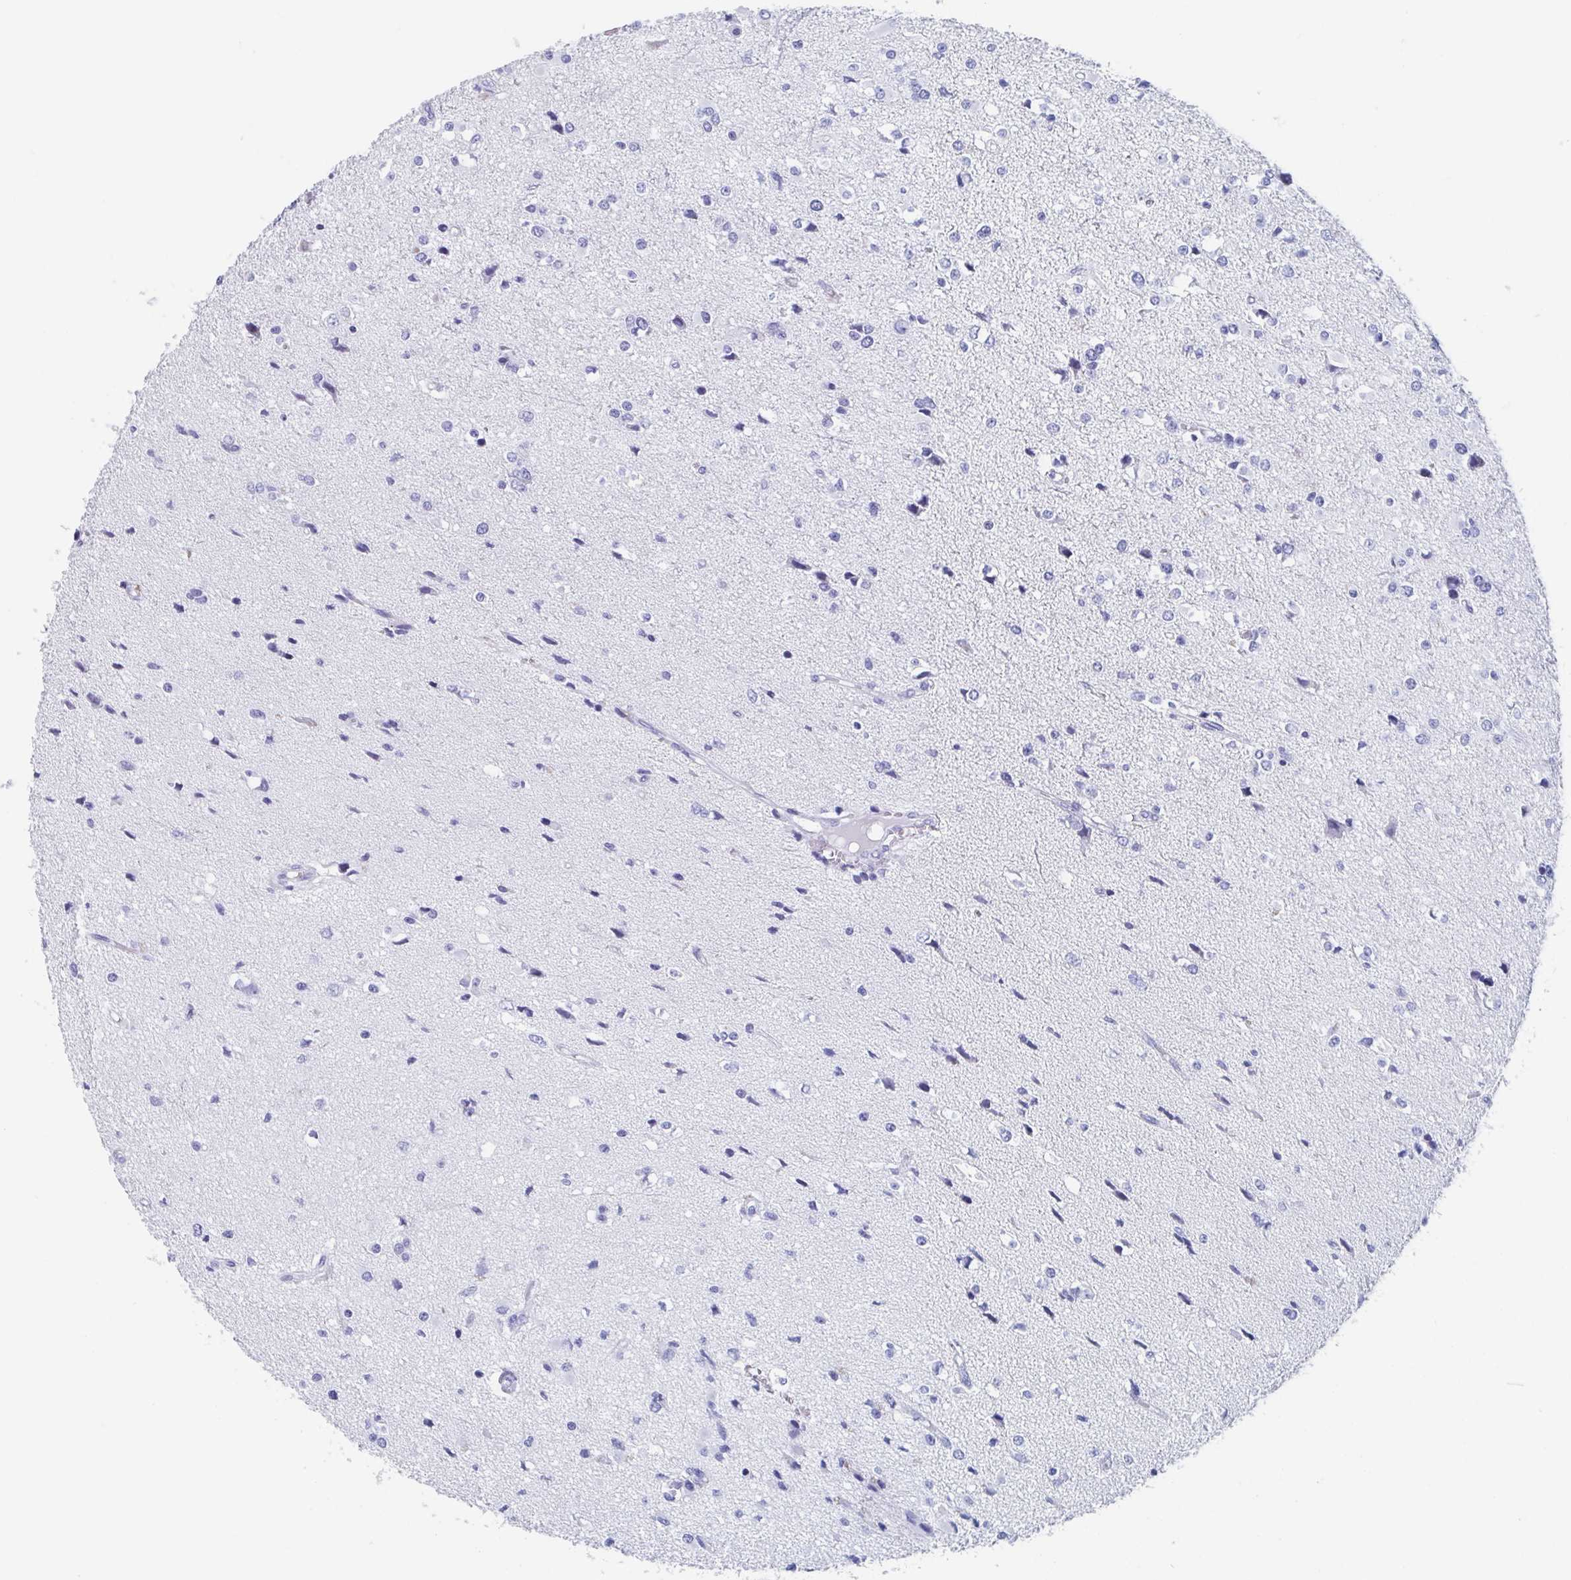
{"staining": {"intensity": "negative", "quantity": "none", "location": "none"}, "tissue": "glioma", "cell_type": "Tumor cells", "image_type": "cancer", "snomed": [{"axis": "morphology", "description": "Glioma, malignant, High grade"}, {"axis": "topography", "description": "Brain"}], "caption": "Immunohistochemical staining of human malignant glioma (high-grade) displays no significant expression in tumor cells.", "gene": "HDGFL1", "patient": {"sex": "male", "age": 54}}